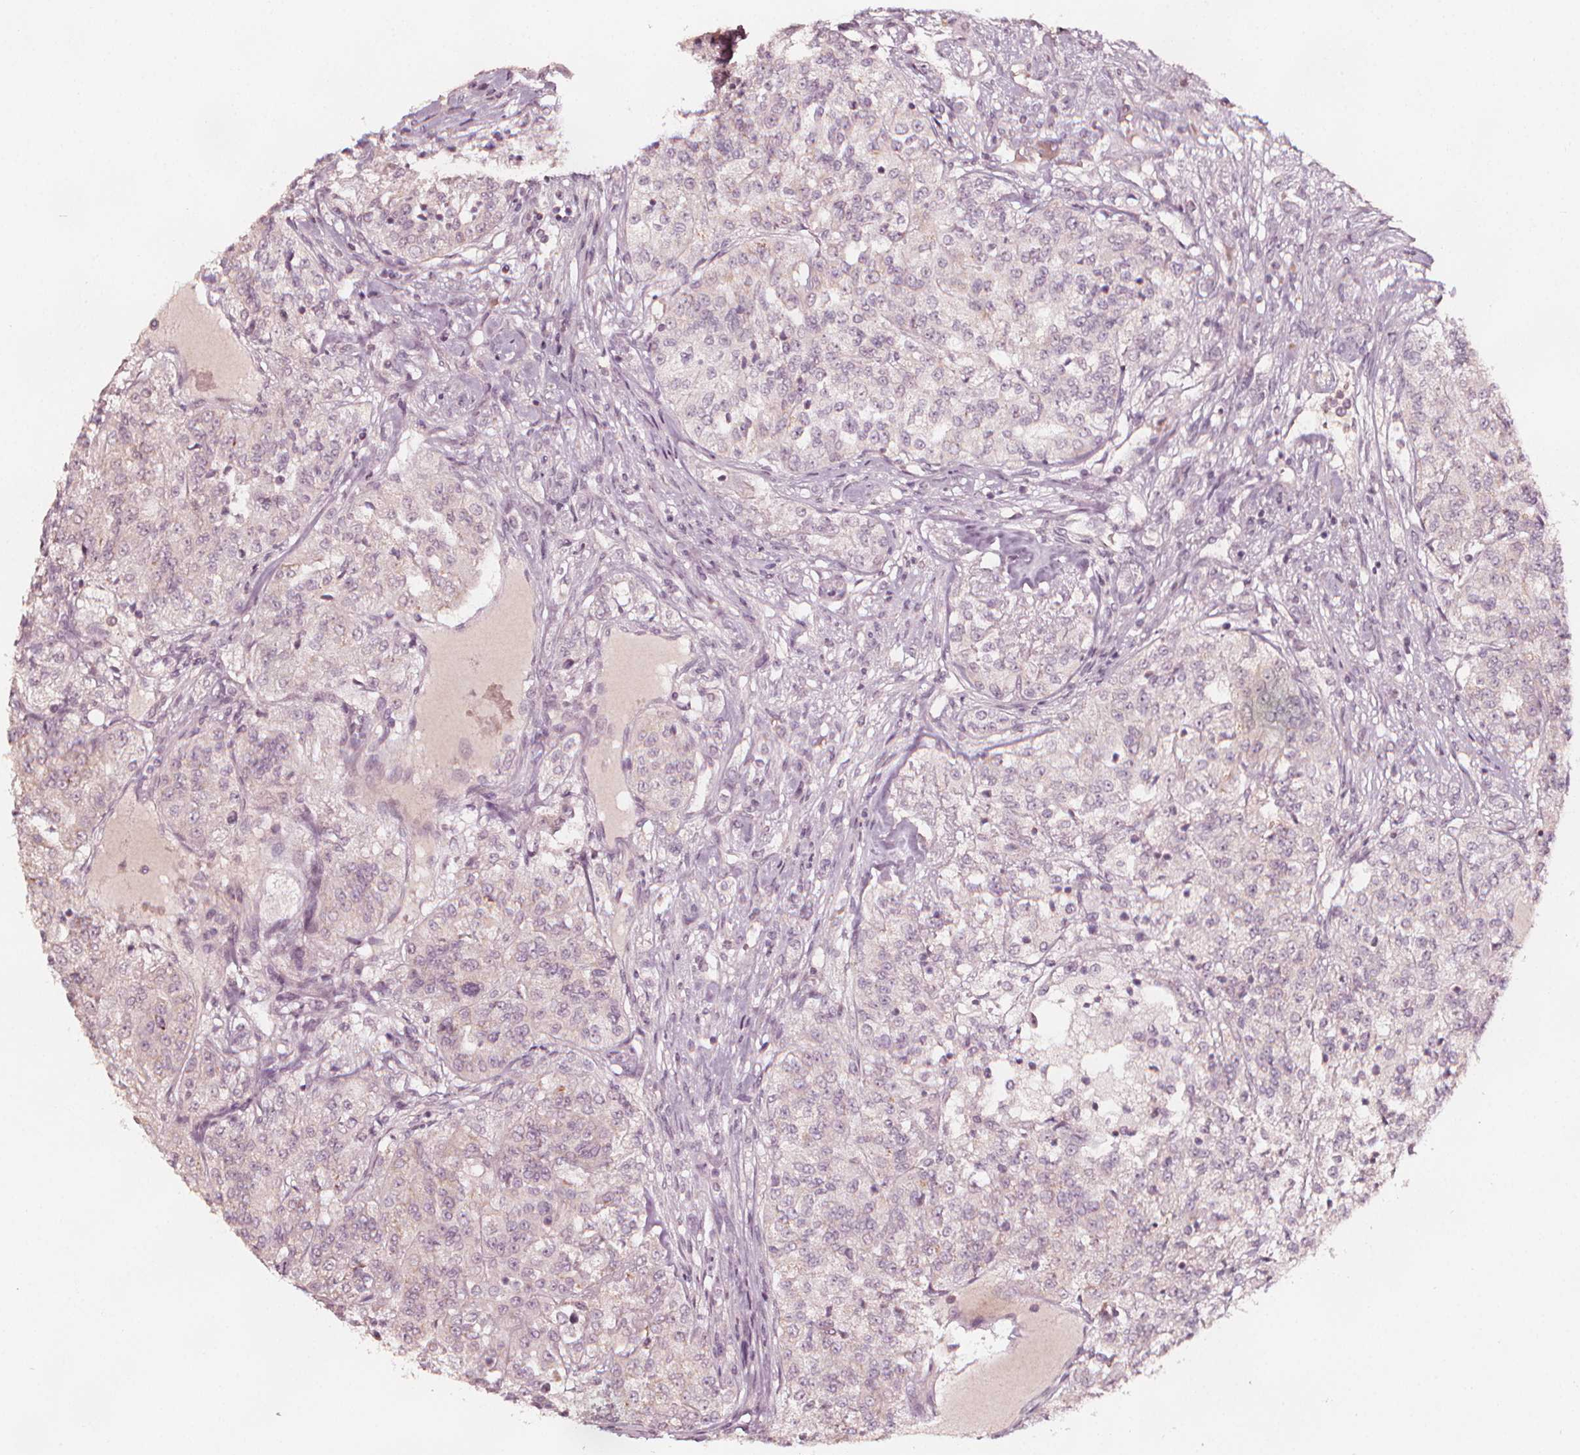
{"staining": {"intensity": "negative", "quantity": "none", "location": "none"}, "tissue": "renal cancer", "cell_type": "Tumor cells", "image_type": "cancer", "snomed": [{"axis": "morphology", "description": "Adenocarcinoma, NOS"}, {"axis": "topography", "description": "Kidney"}], "caption": "The image demonstrates no staining of tumor cells in adenocarcinoma (renal).", "gene": "NPC1L1", "patient": {"sex": "female", "age": 63}}